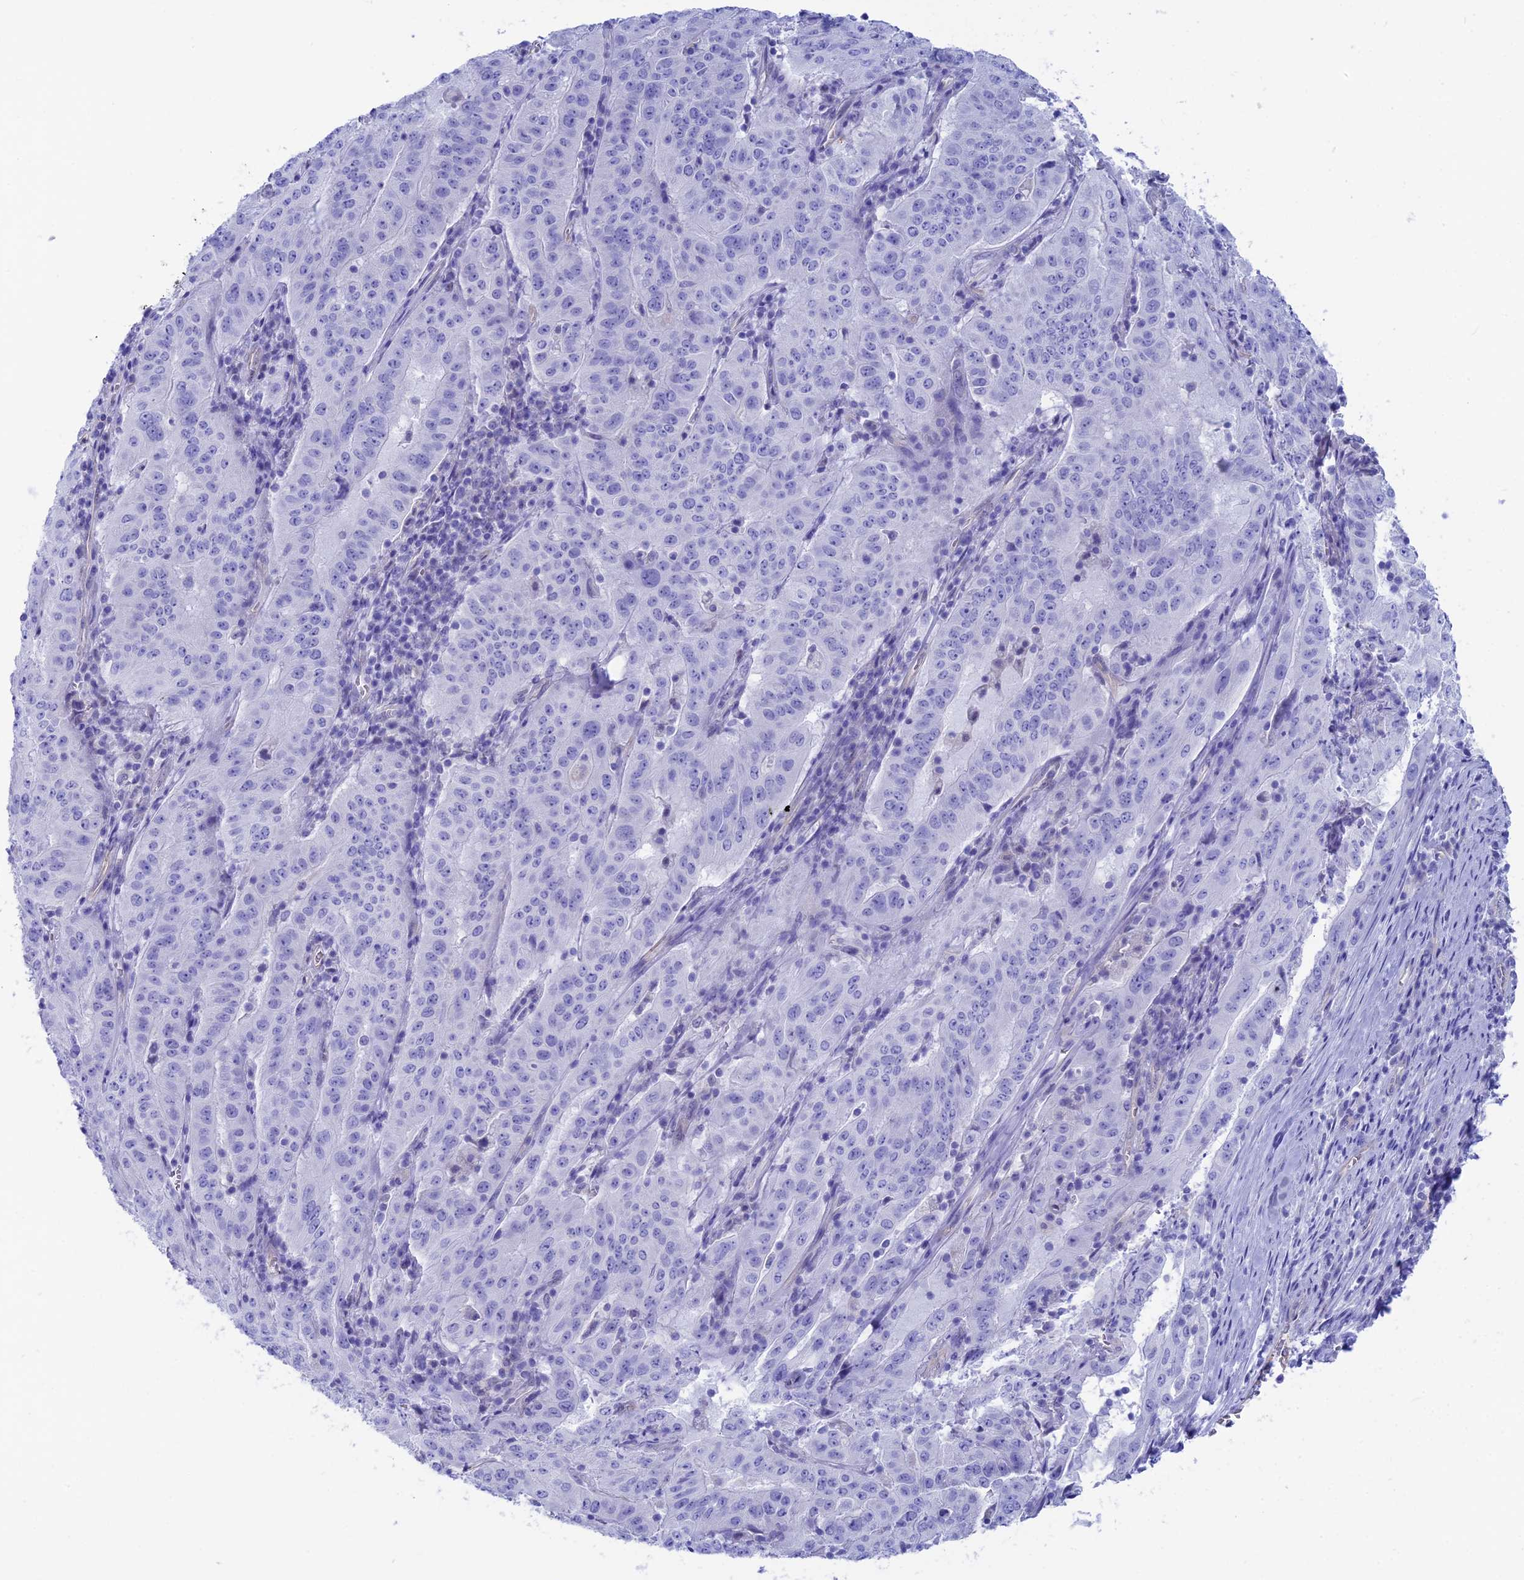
{"staining": {"intensity": "negative", "quantity": "none", "location": "none"}, "tissue": "pancreatic cancer", "cell_type": "Tumor cells", "image_type": "cancer", "snomed": [{"axis": "morphology", "description": "Adenocarcinoma, NOS"}, {"axis": "topography", "description": "Pancreas"}], "caption": "This is an immunohistochemistry (IHC) image of pancreatic cancer. There is no staining in tumor cells.", "gene": "GNGT2", "patient": {"sex": "male", "age": 63}}